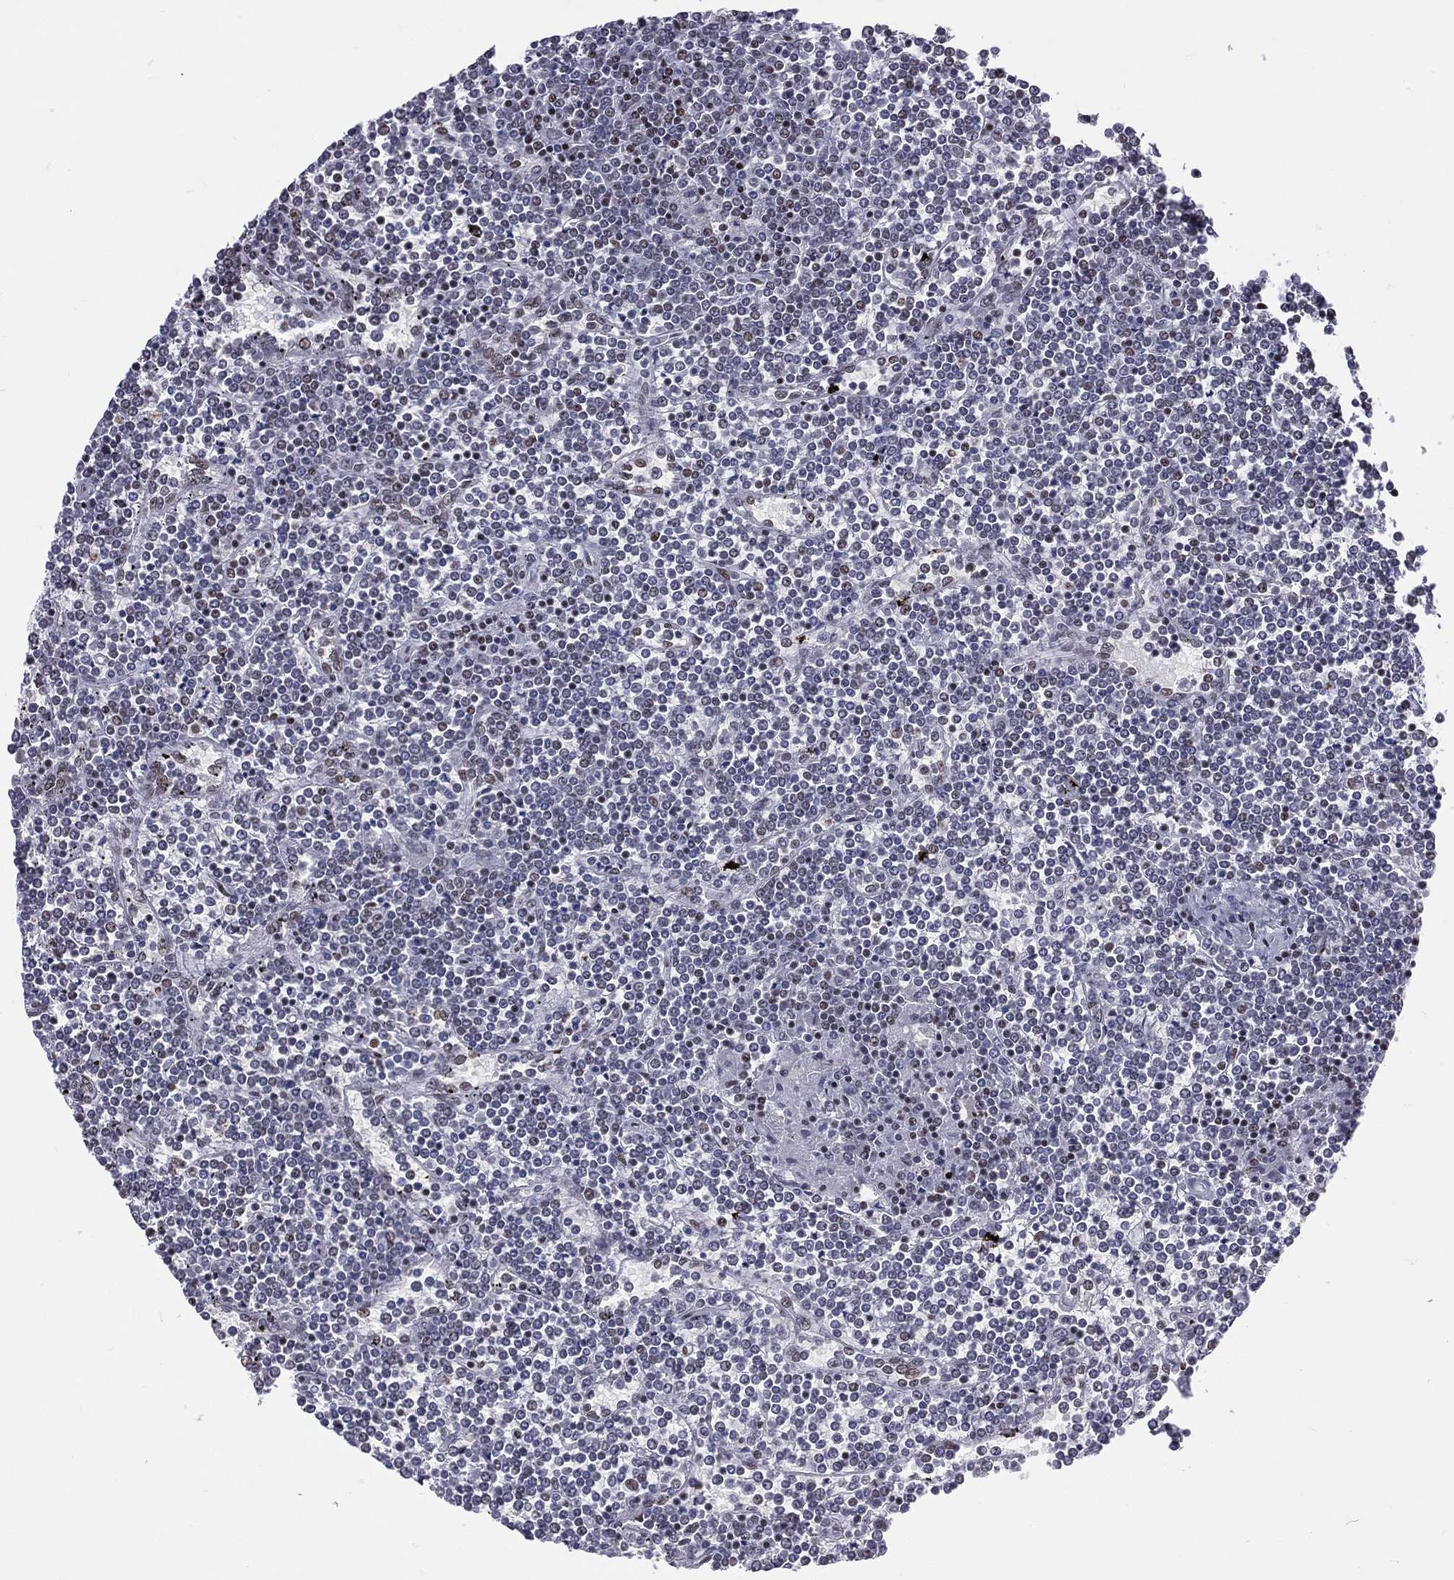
{"staining": {"intensity": "negative", "quantity": "none", "location": "none"}, "tissue": "lymphoma", "cell_type": "Tumor cells", "image_type": "cancer", "snomed": [{"axis": "morphology", "description": "Malignant lymphoma, non-Hodgkin's type, Low grade"}, {"axis": "topography", "description": "Spleen"}], "caption": "DAB immunohistochemical staining of malignant lymphoma, non-Hodgkin's type (low-grade) exhibits no significant positivity in tumor cells. The staining is performed using DAB brown chromogen with nuclei counter-stained in using hematoxylin.", "gene": "ZNF7", "patient": {"sex": "female", "age": 19}}